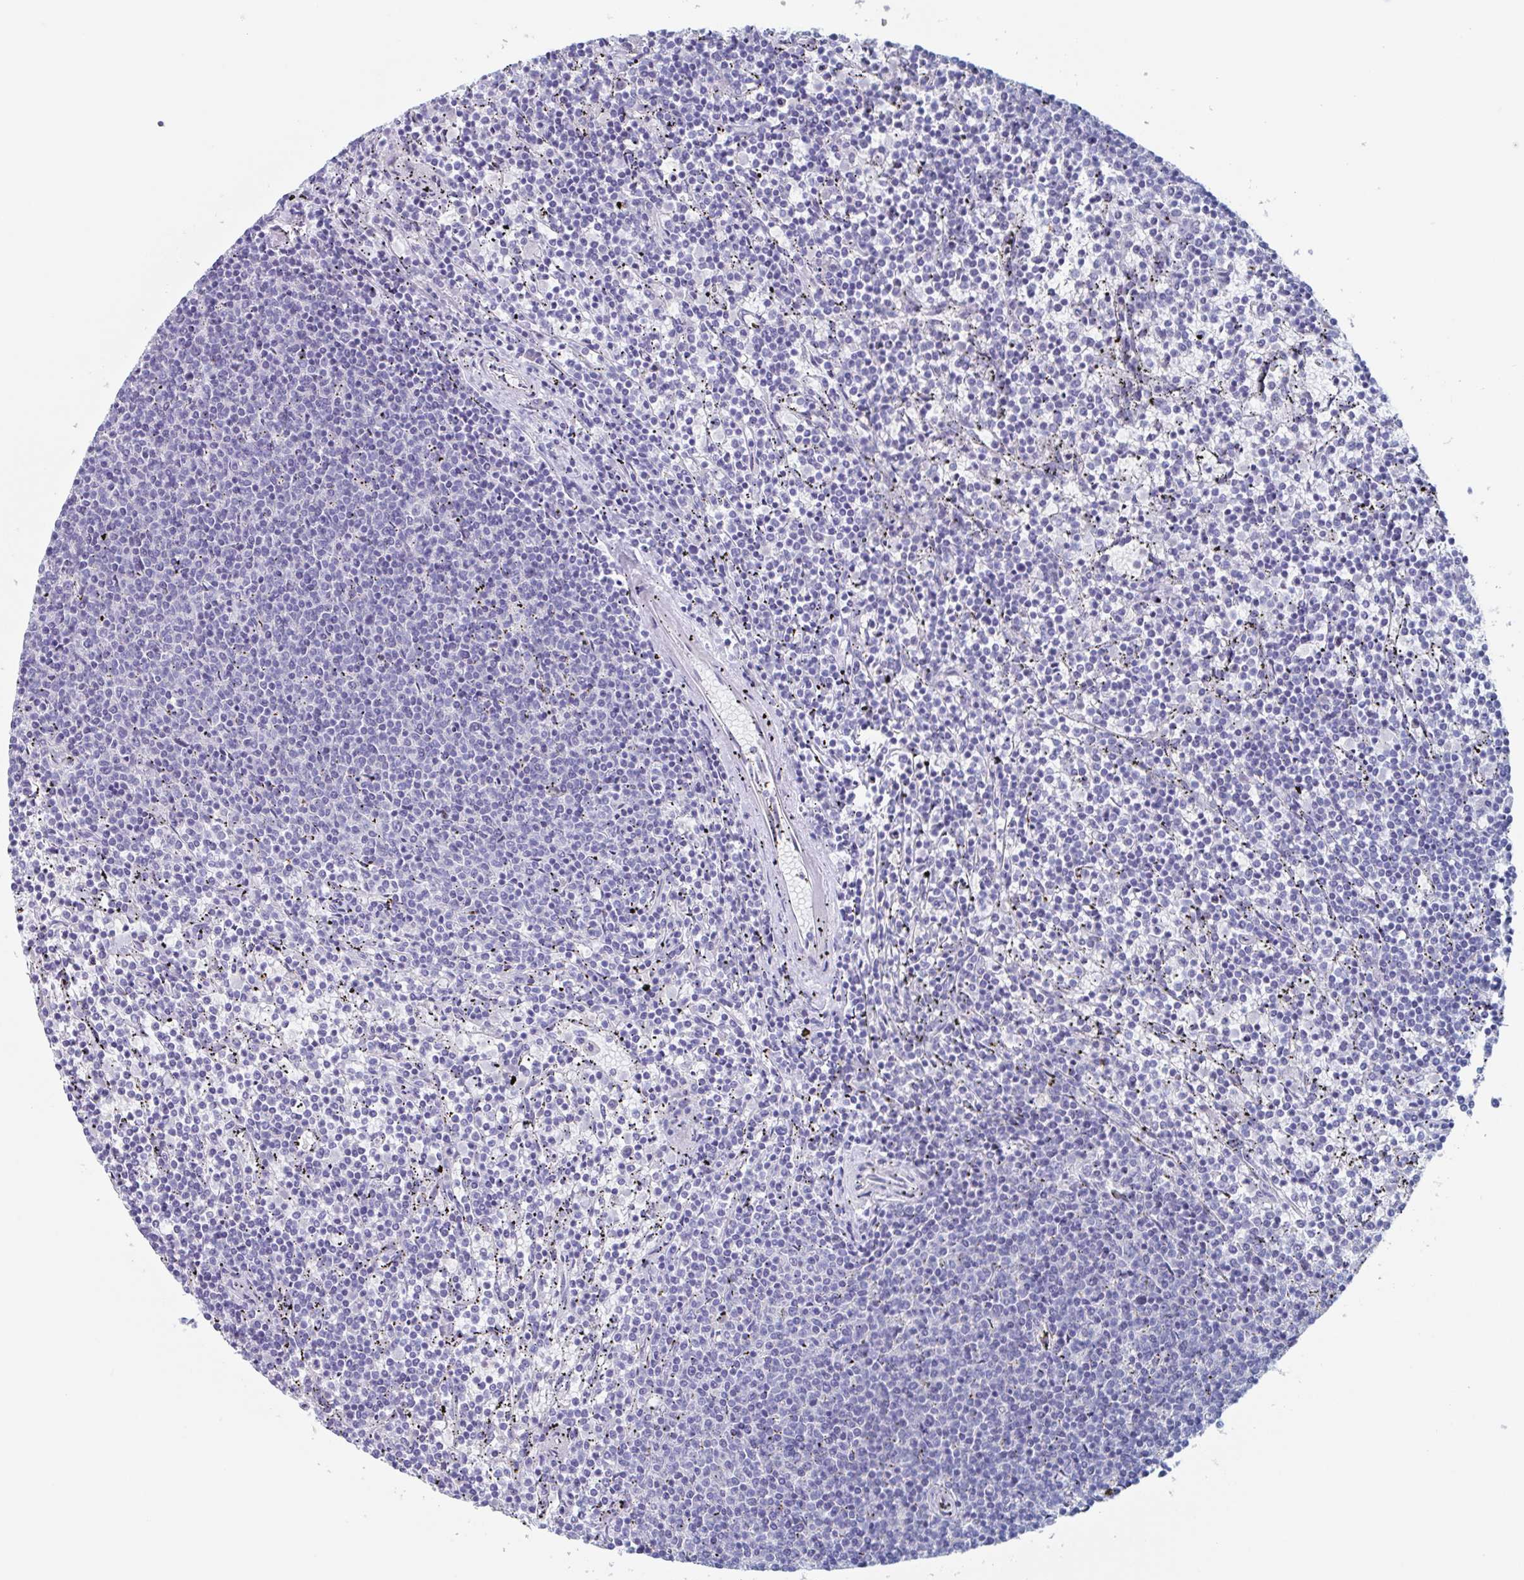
{"staining": {"intensity": "negative", "quantity": "none", "location": "none"}, "tissue": "lymphoma", "cell_type": "Tumor cells", "image_type": "cancer", "snomed": [{"axis": "morphology", "description": "Malignant lymphoma, non-Hodgkin's type, Low grade"}, {"axis": "topography", "description": "Spleen"}], "caption": "This is an immunohistochemistry (IHC) image of human lymphoma. There is no positivity in tumor cells.", "gene": "NT5C3B", "patient": {"sex": "female", "age": 50}}